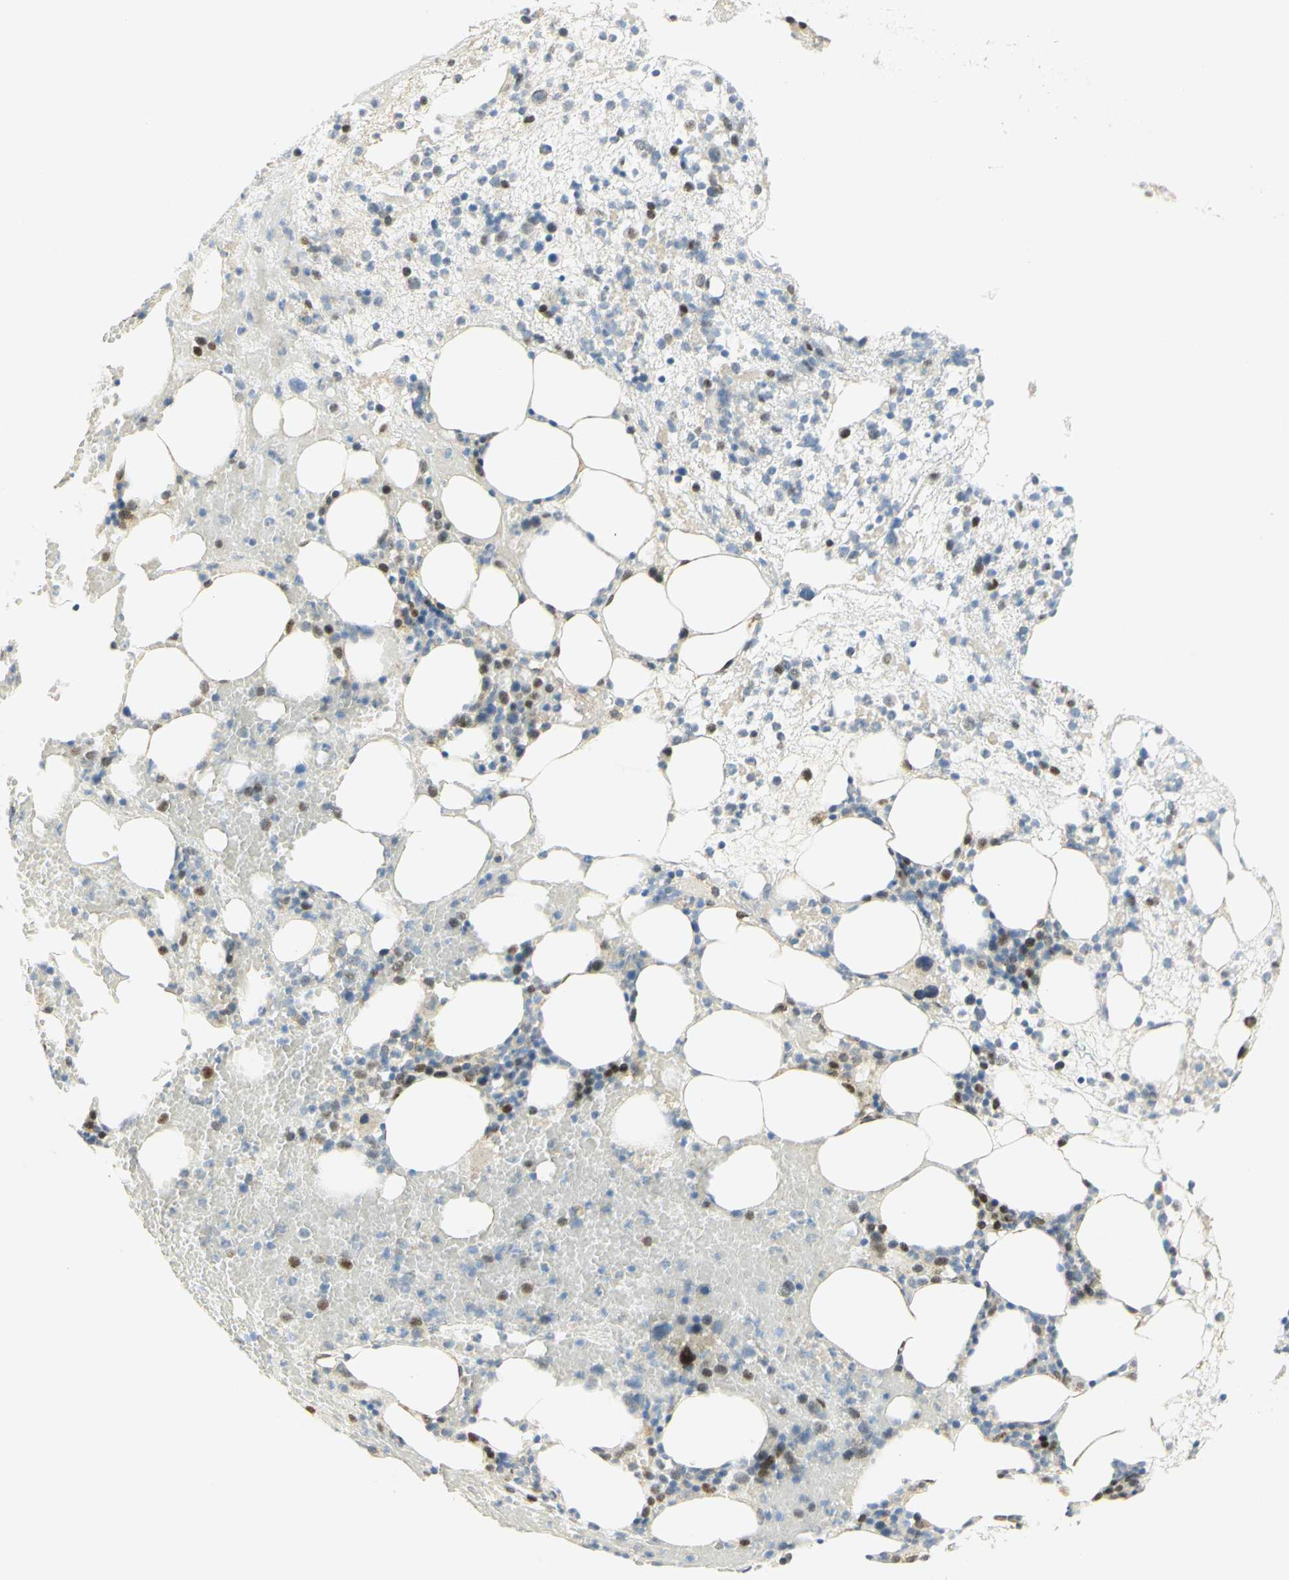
{"staining": {"intensity": "moderate", "quantity": "25%-75%", "location": "nuclear"}, "tissue": "bone marrow", "cell_type": "Hematopoietic cells", "image_type": "normal", "snomed": [{"axis": "morphology", "description": "Normal tissue, NOS"}, {"axis": "morphology", "description": "Inflammation, NOS"}, {"axis": "topography", "description": "Bone marrow"}], "caption": "DAB (3,3'-diaminobenzidine) immunohistochemical staining of normal human bone marrow shows moderate nuclear protein positivity in about 25%-75% of hematopoietic cells.", "gene": "E2F1", "patient": {"sex": "female", "age": 79}}